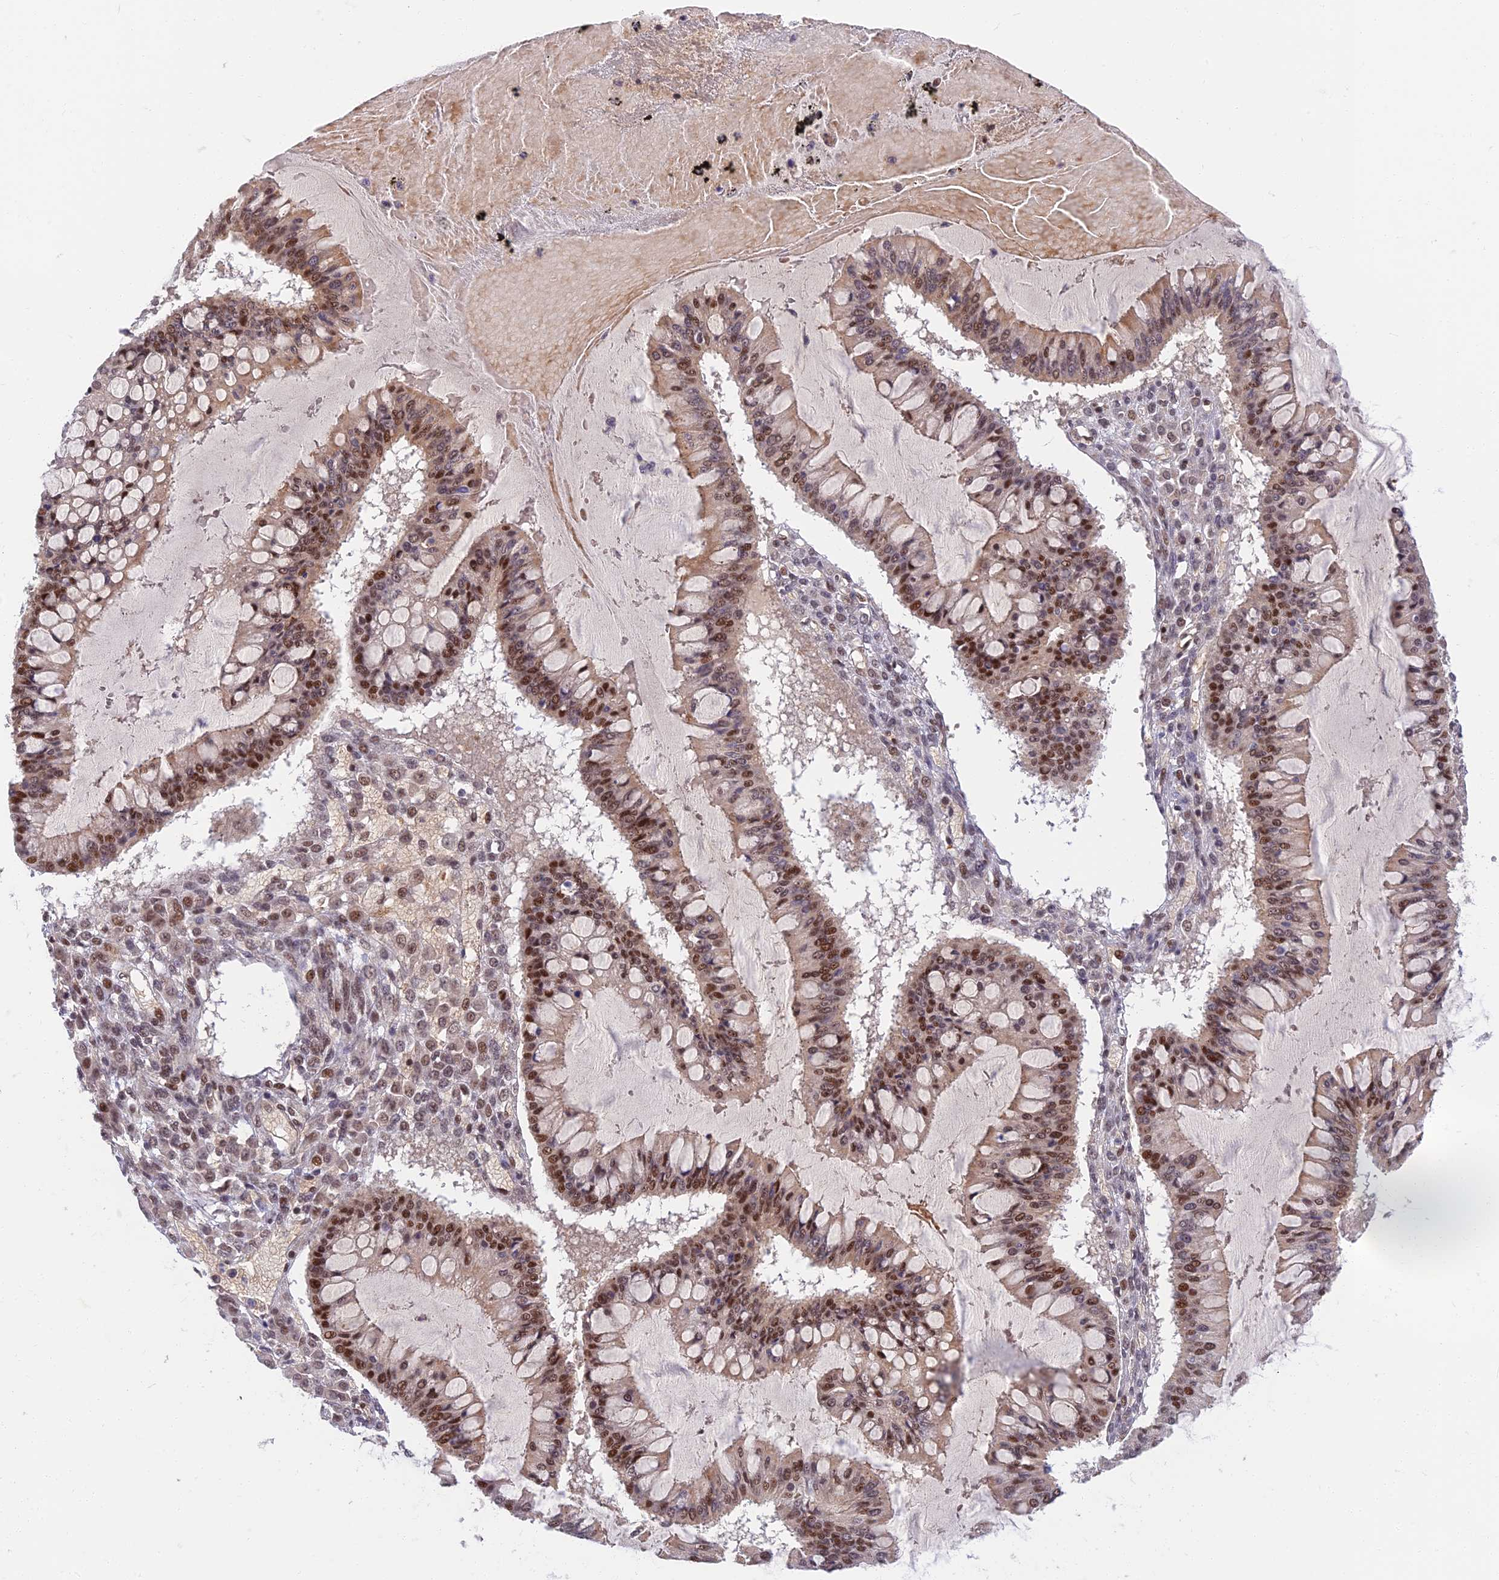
{"staining": {"intensity": "moderate", "quantity": ">75%", "location": "nuclear"}, "tissue": "ovarian cancer", "cell_type": "Tumor cells", "image_type": "cancer", "snomed": [{"axis": "morphology", "description": "Cystadenocarcinoma, mucinous, NOS"}, {"axis": "topography", "description": "Ovary"}], "caption": "Brown immunohistochemical staining in ovarian cancer demonstrates moderate nuclear staining in about >75% of tumor cells.", "gene": "TCEA2", "patient": {"sex": "female", "age": 73}}